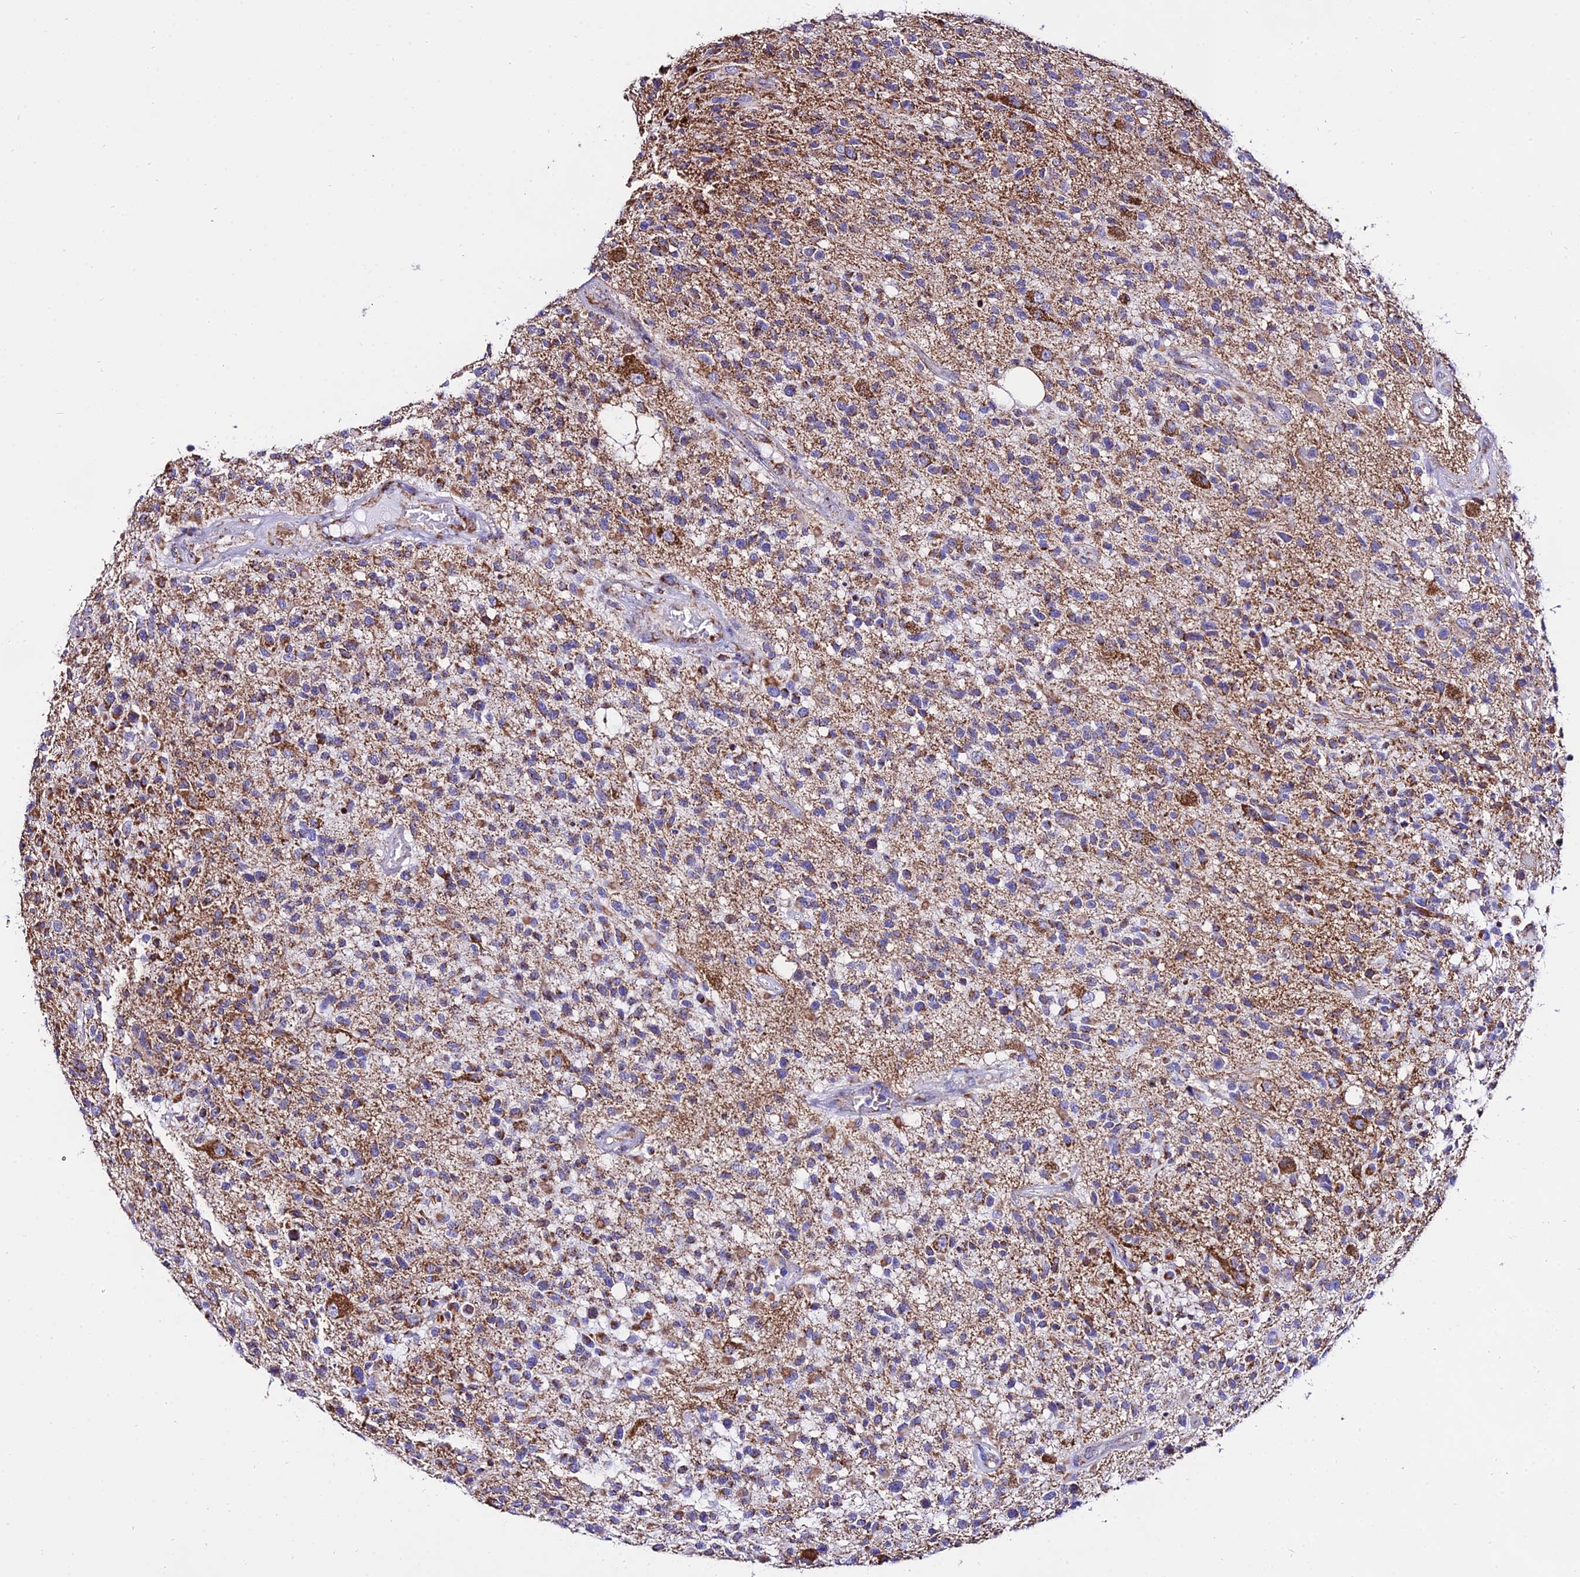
{"staining": {"intensity": "moderate", "quantity": "25%-75%", "location": "cytoplasmic/membranous"}, "tissue": "glioma", "cell_type": "Tumor cells", "image_type": "cancer", "snomed": [{"axis": "morphology", "description": "Glioma, malignant, High grade"}, {"axis": "morphology", "description": "Glioblastoma, NOS"}, {"axis": "topography", "description": "Brain"}], "caption": "Immunohistochemistry staining of malignant glioma (high-grade), which displays medium levels of moderate cytoplasmic/membranous expression in approximately 25%-75% of tumor cells indicating moderate cytoplasmic/membranous protein positivity. The staining was performed using DAB (3,3'-diaminobenzidine) (brown) for protein detection and nuclei were counterstained in hematoxylin (blue).", "gene": "ATP5PD", "patient": {"sex": "male", "age": 60}}